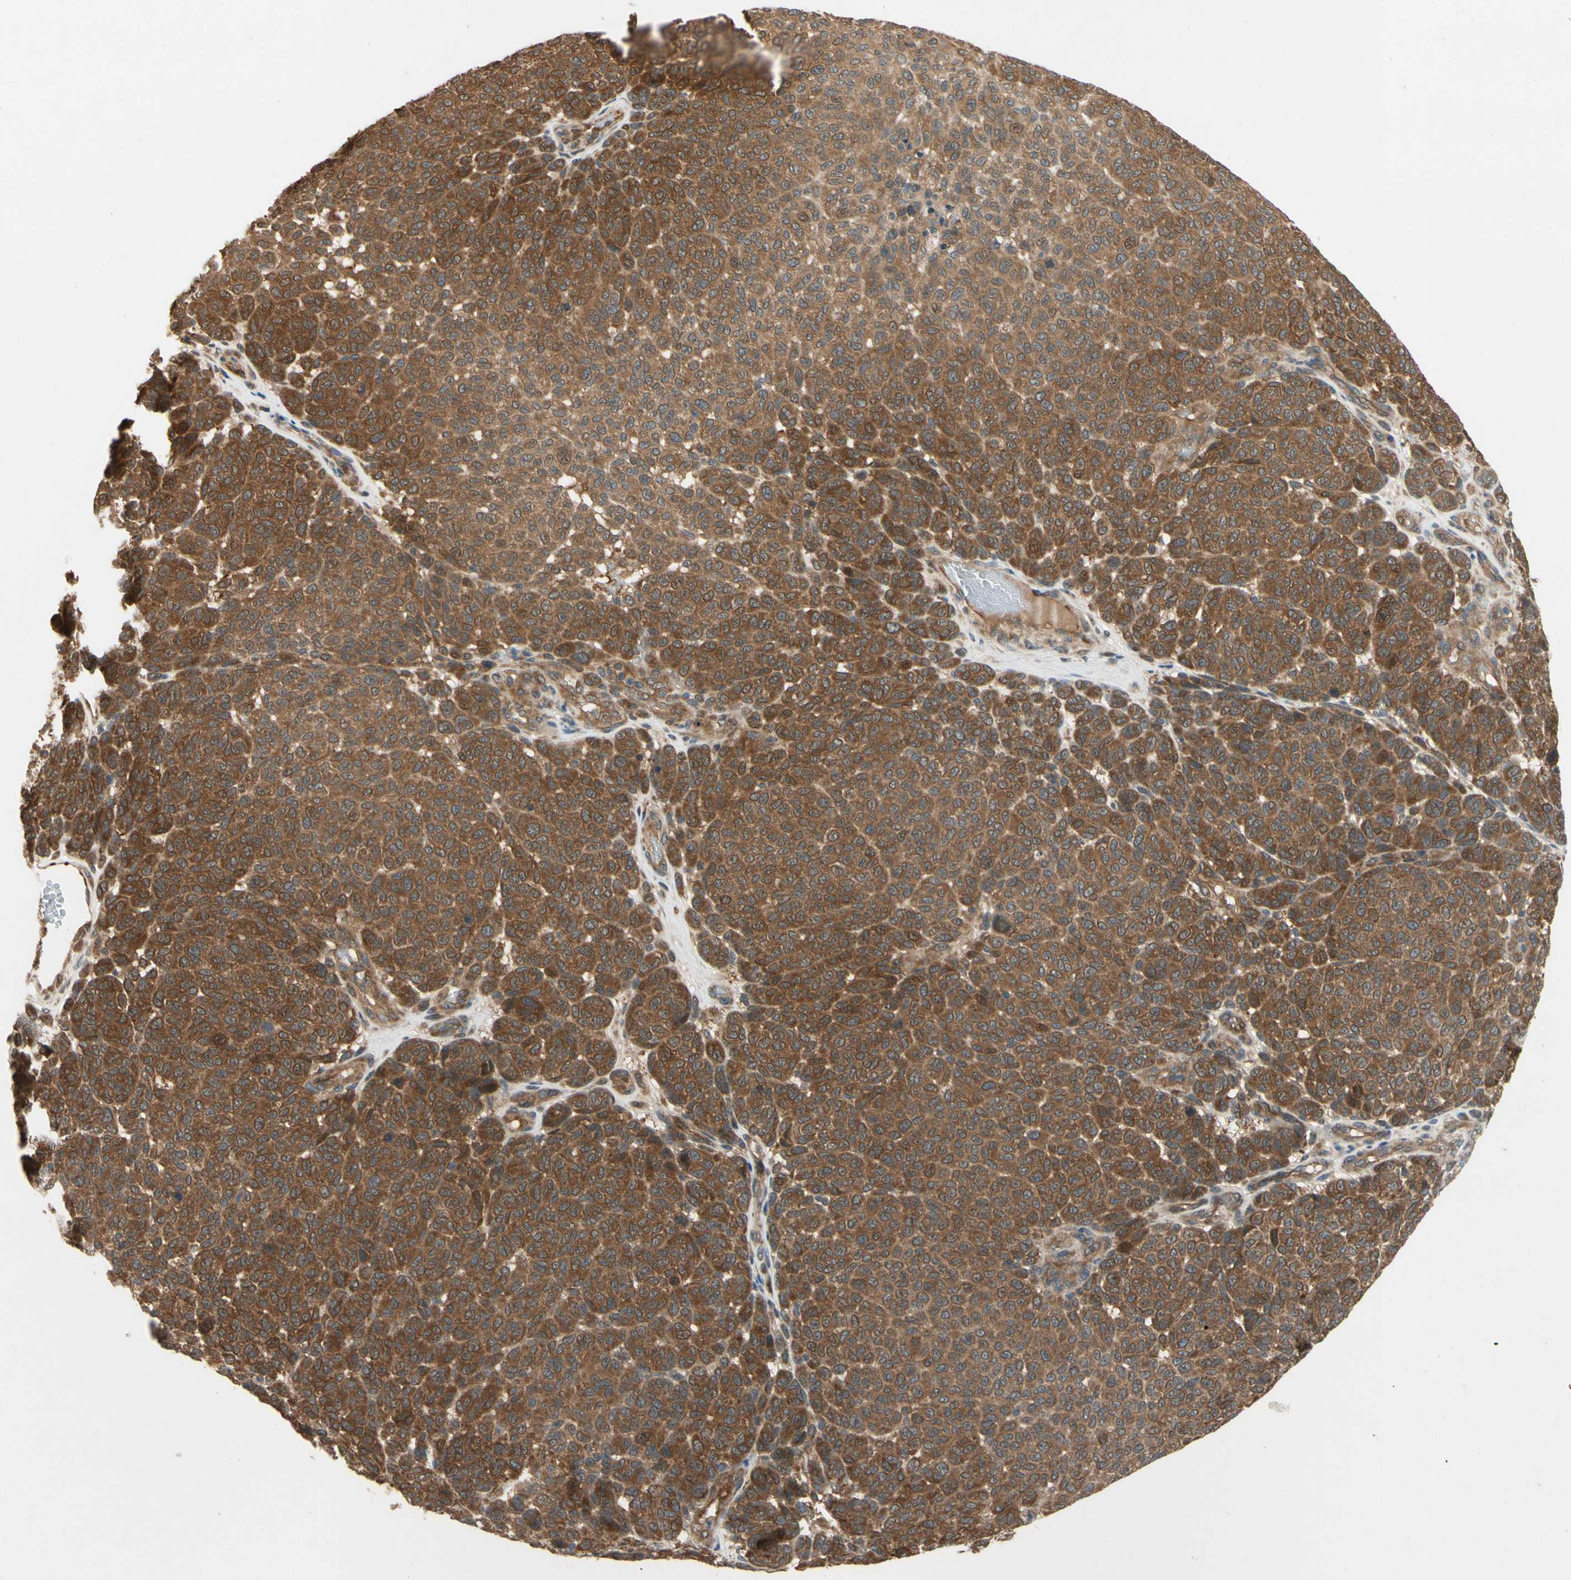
{"staining": {"intensity": "strong", "quantity": ">75%", "location": "cytoplasmic/membranous"}, "tissue": "melanoma", "cell_type": "Tumor cells", "image_type": "cancer", "snomed": [{"axis": "morphology", "description": "Malignant melanoma, NOS"}, {"axis": "topography", "description": "Skin"}], "caption": "Immunohistochemistry of melanoma demonstrates high levels of strong cytoplasmic/membranous staining in approximately >75% of tumor cells.", "gene": "TDRP", "patient": {"sex": "male", "age": 59}}